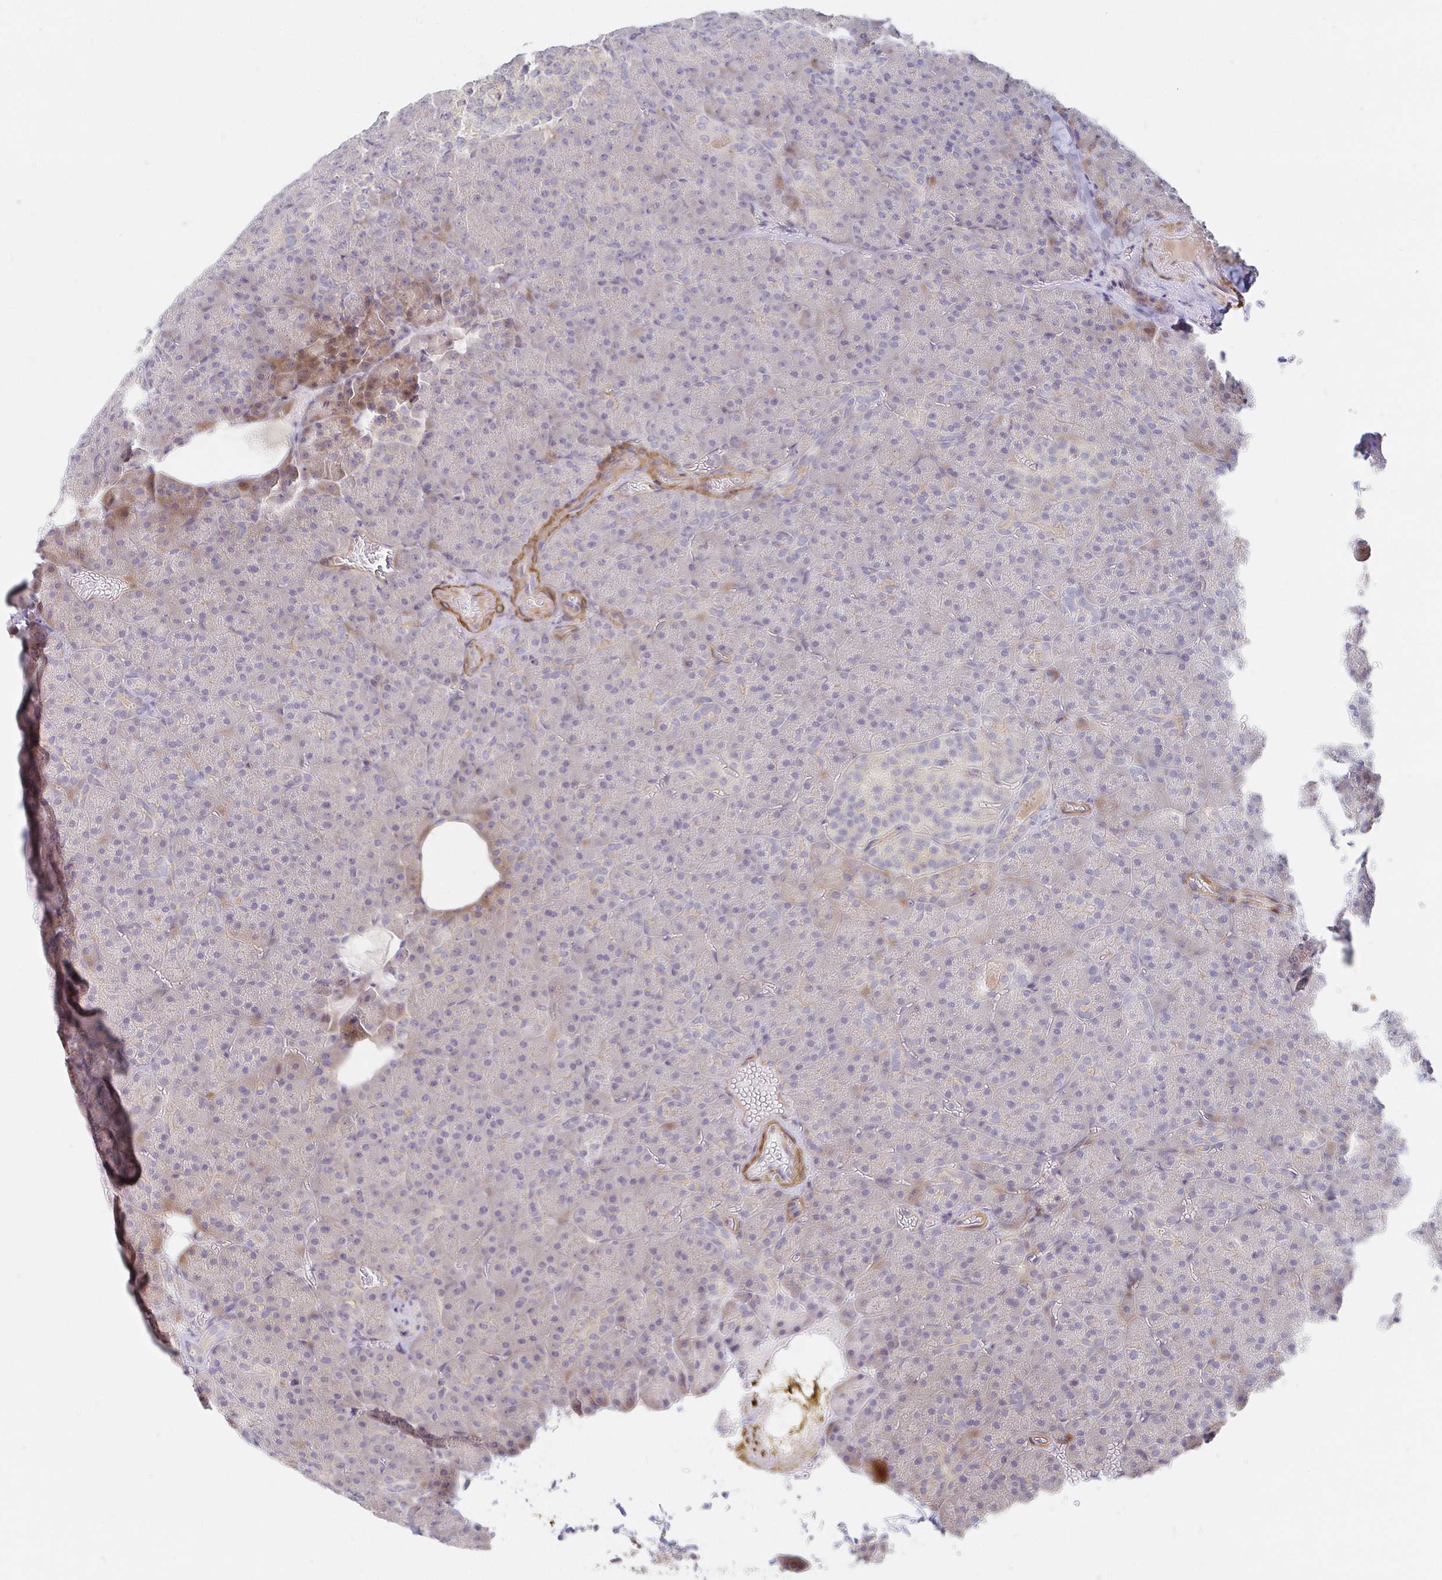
{"staining": {"intensity": "weak", "quantity": "<25%", "location": "cytoplasmic/membranous"}, "tissue": "pancreas", "cell_type": "Exocrine glandular cells", "image_type": "normal", "snomed": [{"axis": "morphology", "description": "Normal tissue, NOS"}, {"axis": "topography", "description": "Pancreas"}], "caption": "Immunohistochemistry image of unremarkable human pancreas stained for a protein (brown), which shows no positivity in exocrine glandular cells.", "gene": "SSH2", "patient": {"sex": "female", "age": 74}}